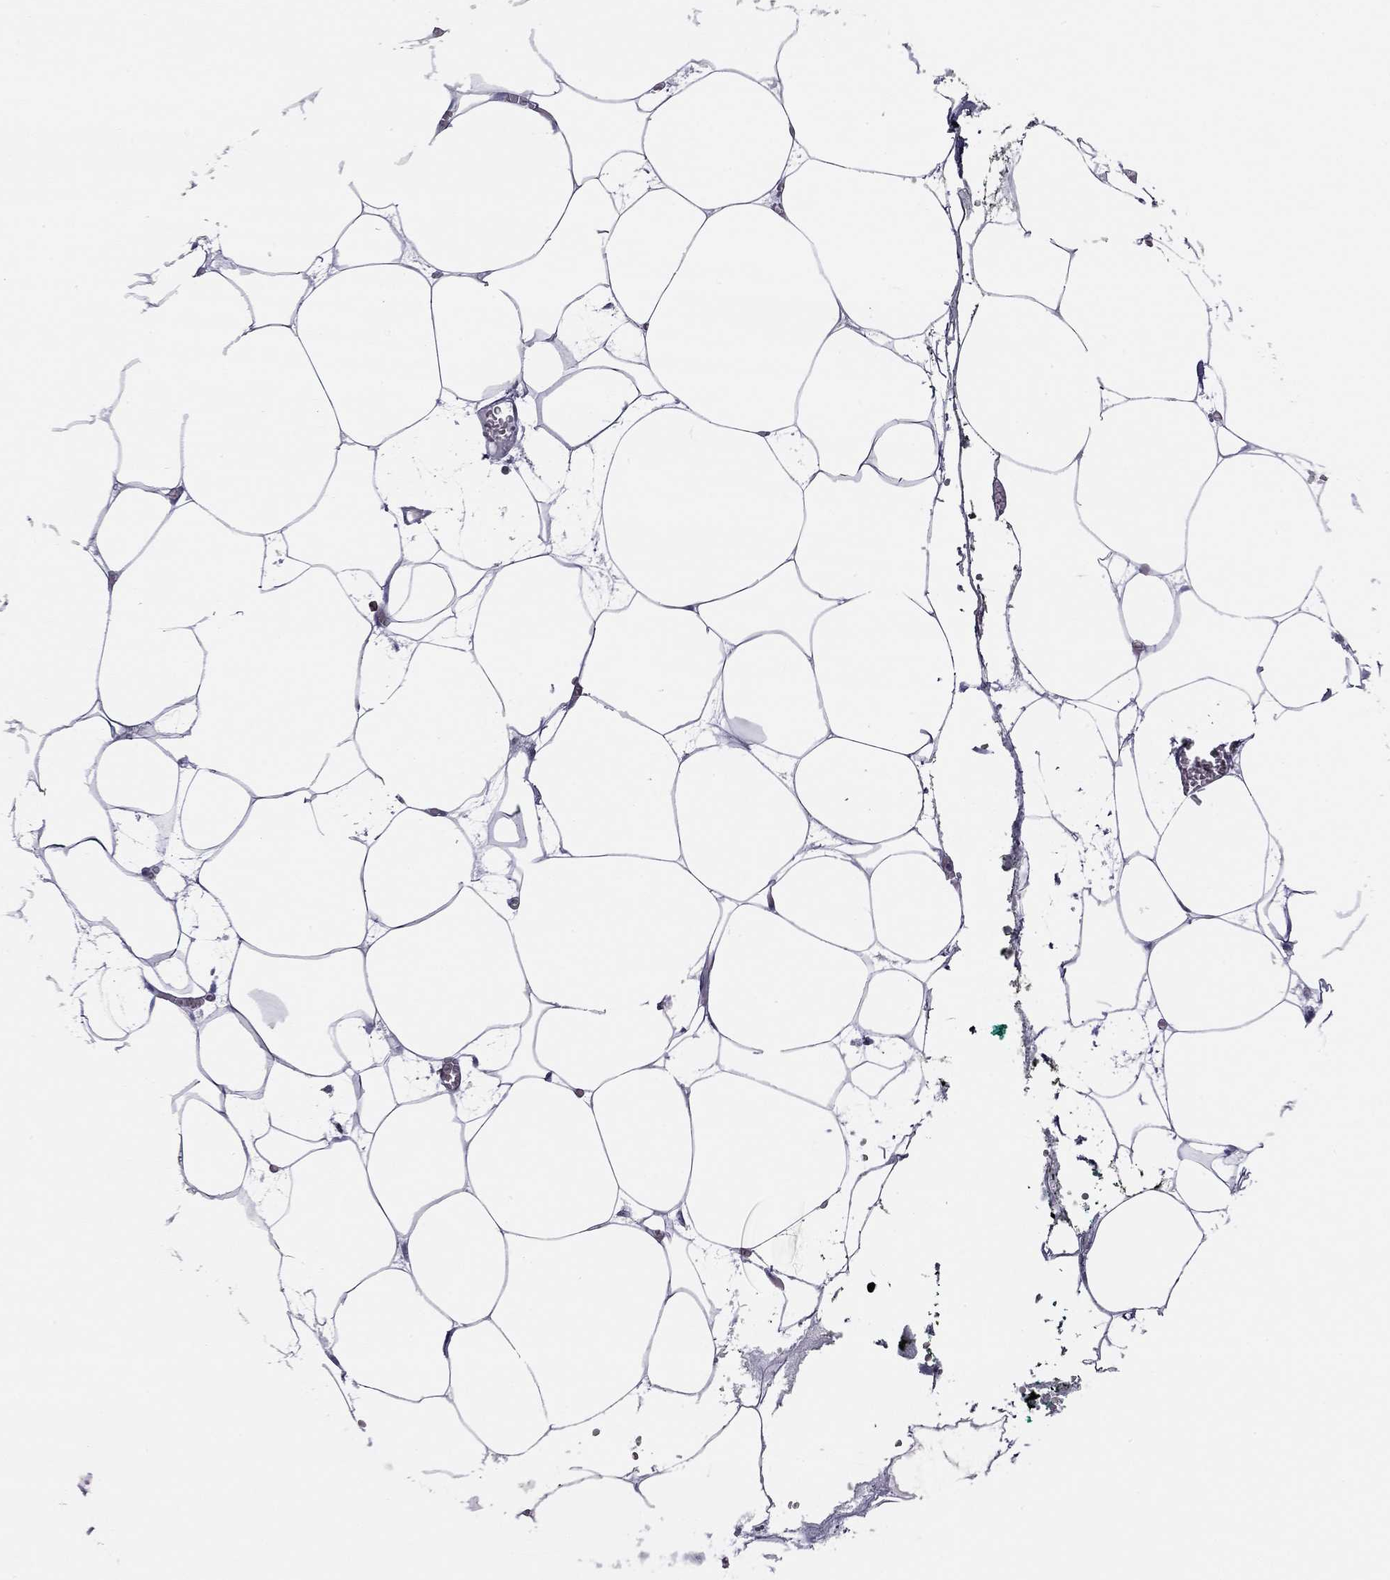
{"staining": {"intensity": "negative", "quantity": "none", "location": "none"}, "tissue": "adipose tissue", "cell_type": "Adipocytes", "image_type": "normal", "snomed": [{"axis": "morphology", "description": "Normal tissue, NOS"}, {"axis": "topography", "description": "Adipose tissue"}, {"axis": "topography", "description": "Pancreas"}, {"axis": "topography", "description": "Peripheral nerve tissue"}], "caption": "Protein analysis of normal adipose tissue exhibits no significant expression in adipocytes. Nuclei are stained in blue.", "gene": "ESPL1", "patient": {"sex": "female", "age": 58}}